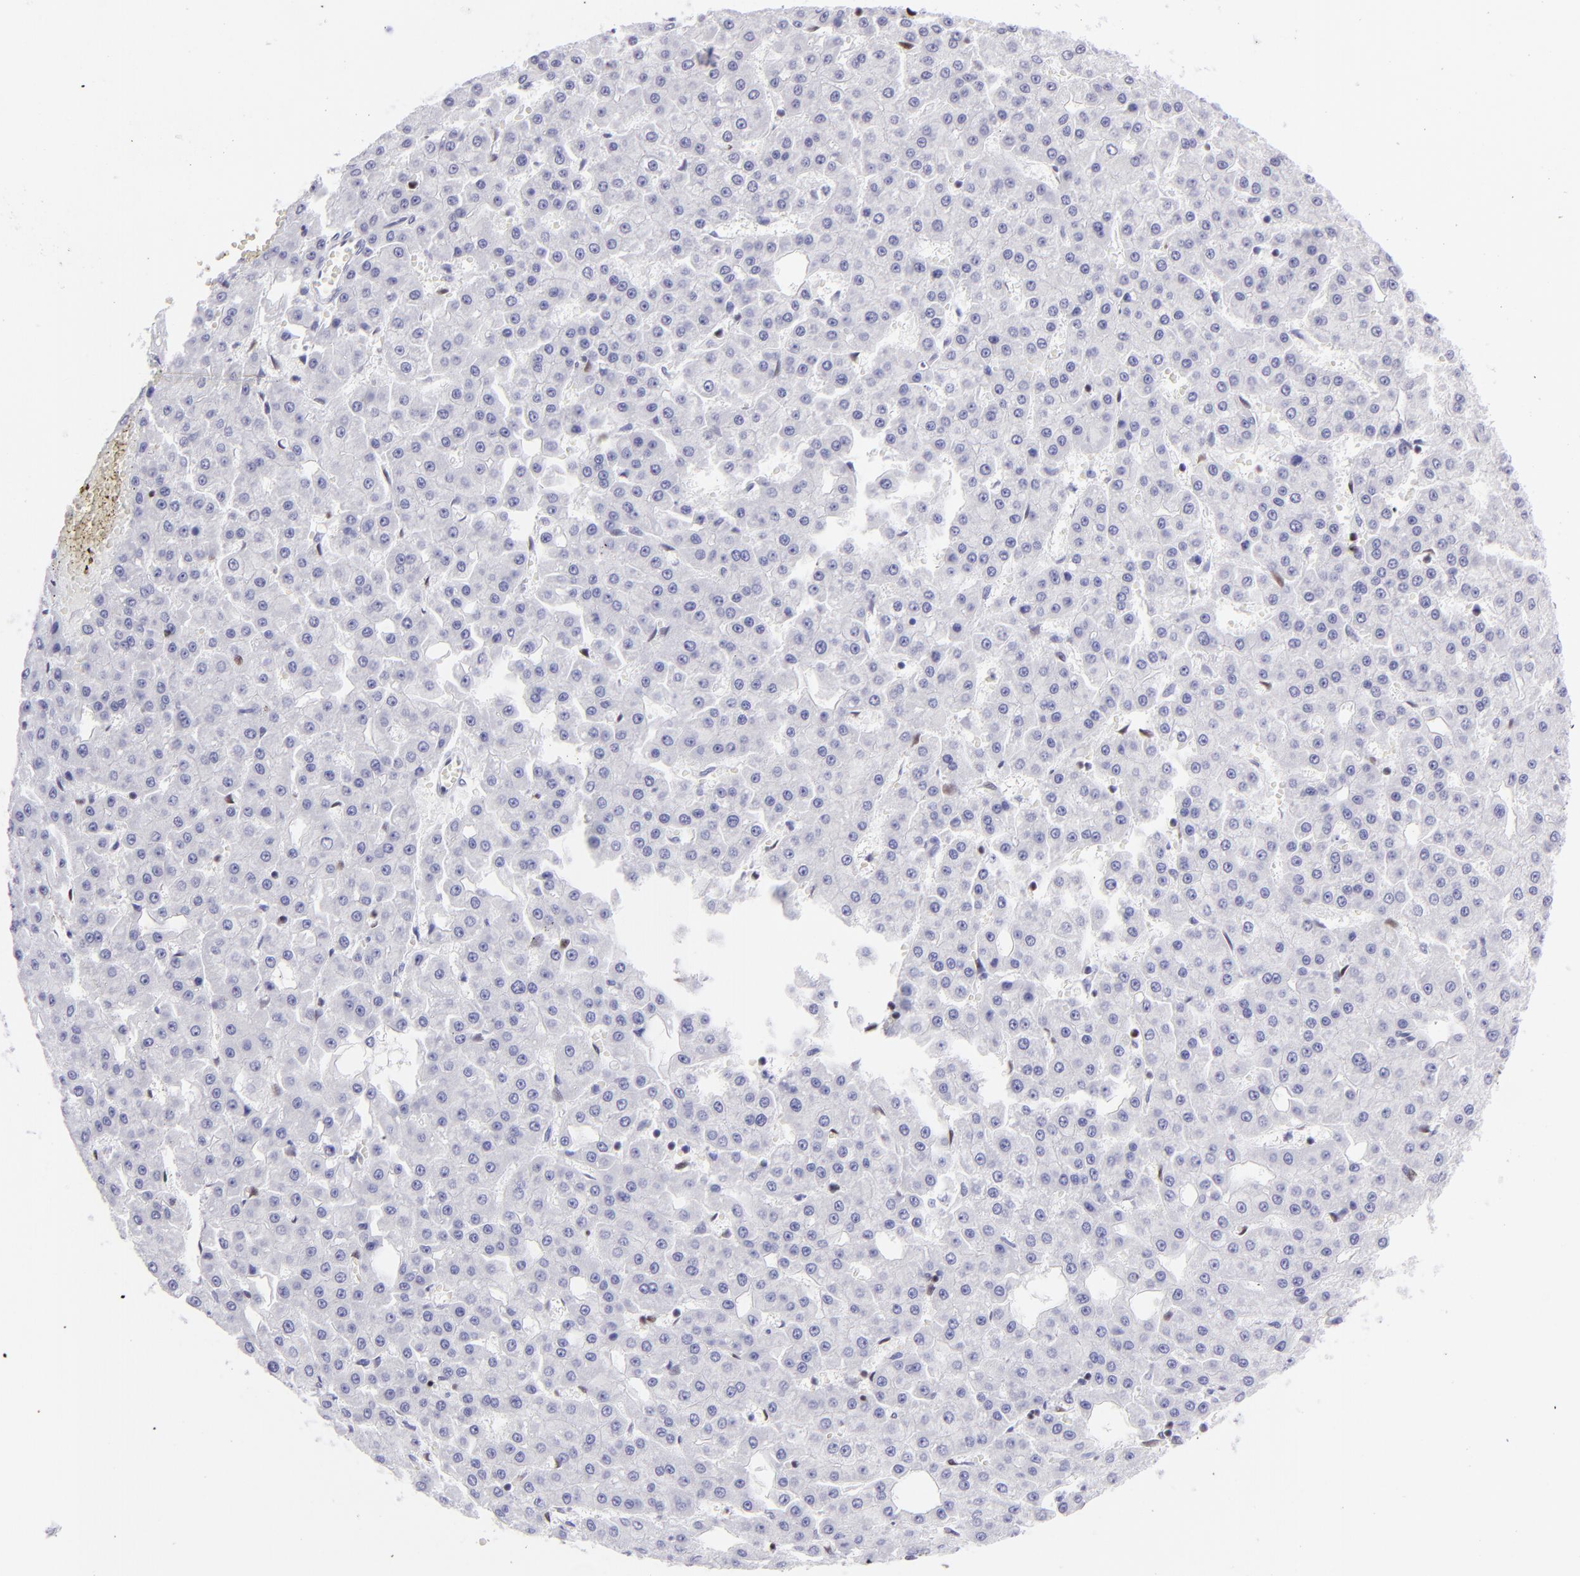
{"staining": {"intensity": "negative", "quantity": "none", "location": "none"}, "tissue": "liver cancer", "cell_type": "Tumor cells", "image_type": "cancer", "snomed": [{"axis": "morphology", "description": "Carcinoma, Hepatocellular, NOS"}, {"axis": "topography", "description": "Liver"}], "caption": "A high-resolution image shows immunohistochemistry staining of liver hepatocellular carcinoma, which shows no significant staining in tumor cells.", "gene": "ETS1", "patient": {"sex": "male", "age": 47}}